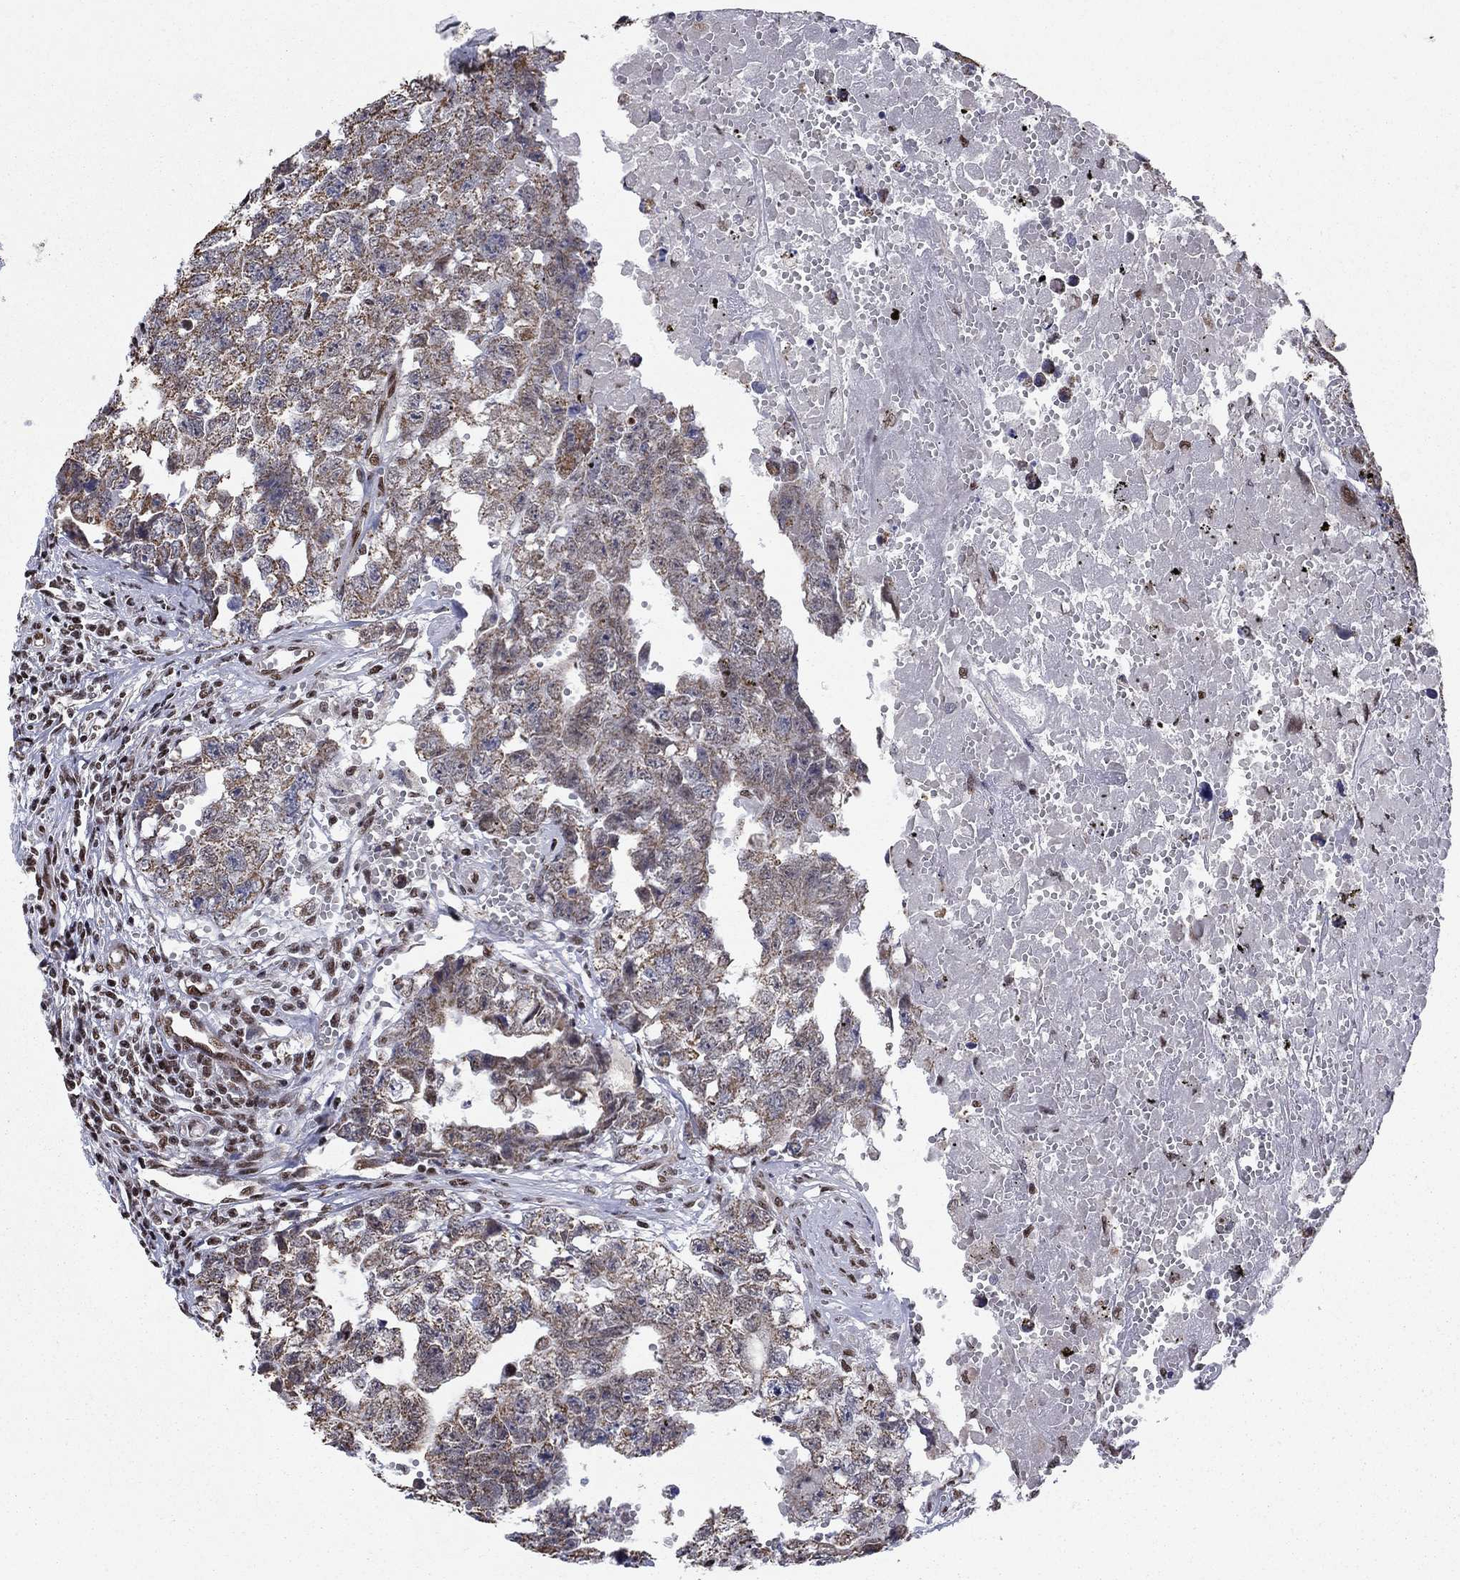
{"staining": {"intensity": "weak", "quantity": ">75%", "location": "cytoplasmic/membranous"}, "tissue": "testis cancer", "cell_type": "Tumor cells", "image_type": "cancer", "snomed": [{"axis": "morphology", "description": "Seminoma, NOS"}, {"axis": "morphology", "description": "Carcinoma, Embryonal, NOS"}, {"axis": "topography", "description": "Testis"}], "caption": "DAB immunohistochemical staining of human testis cancer (seminoma) reveals weak cytoplasmic/membranous protein positivity in approximately >75% of tumor cells.", "gene": "N4BP2", "patient": {"sex": "male", "age": 22}}